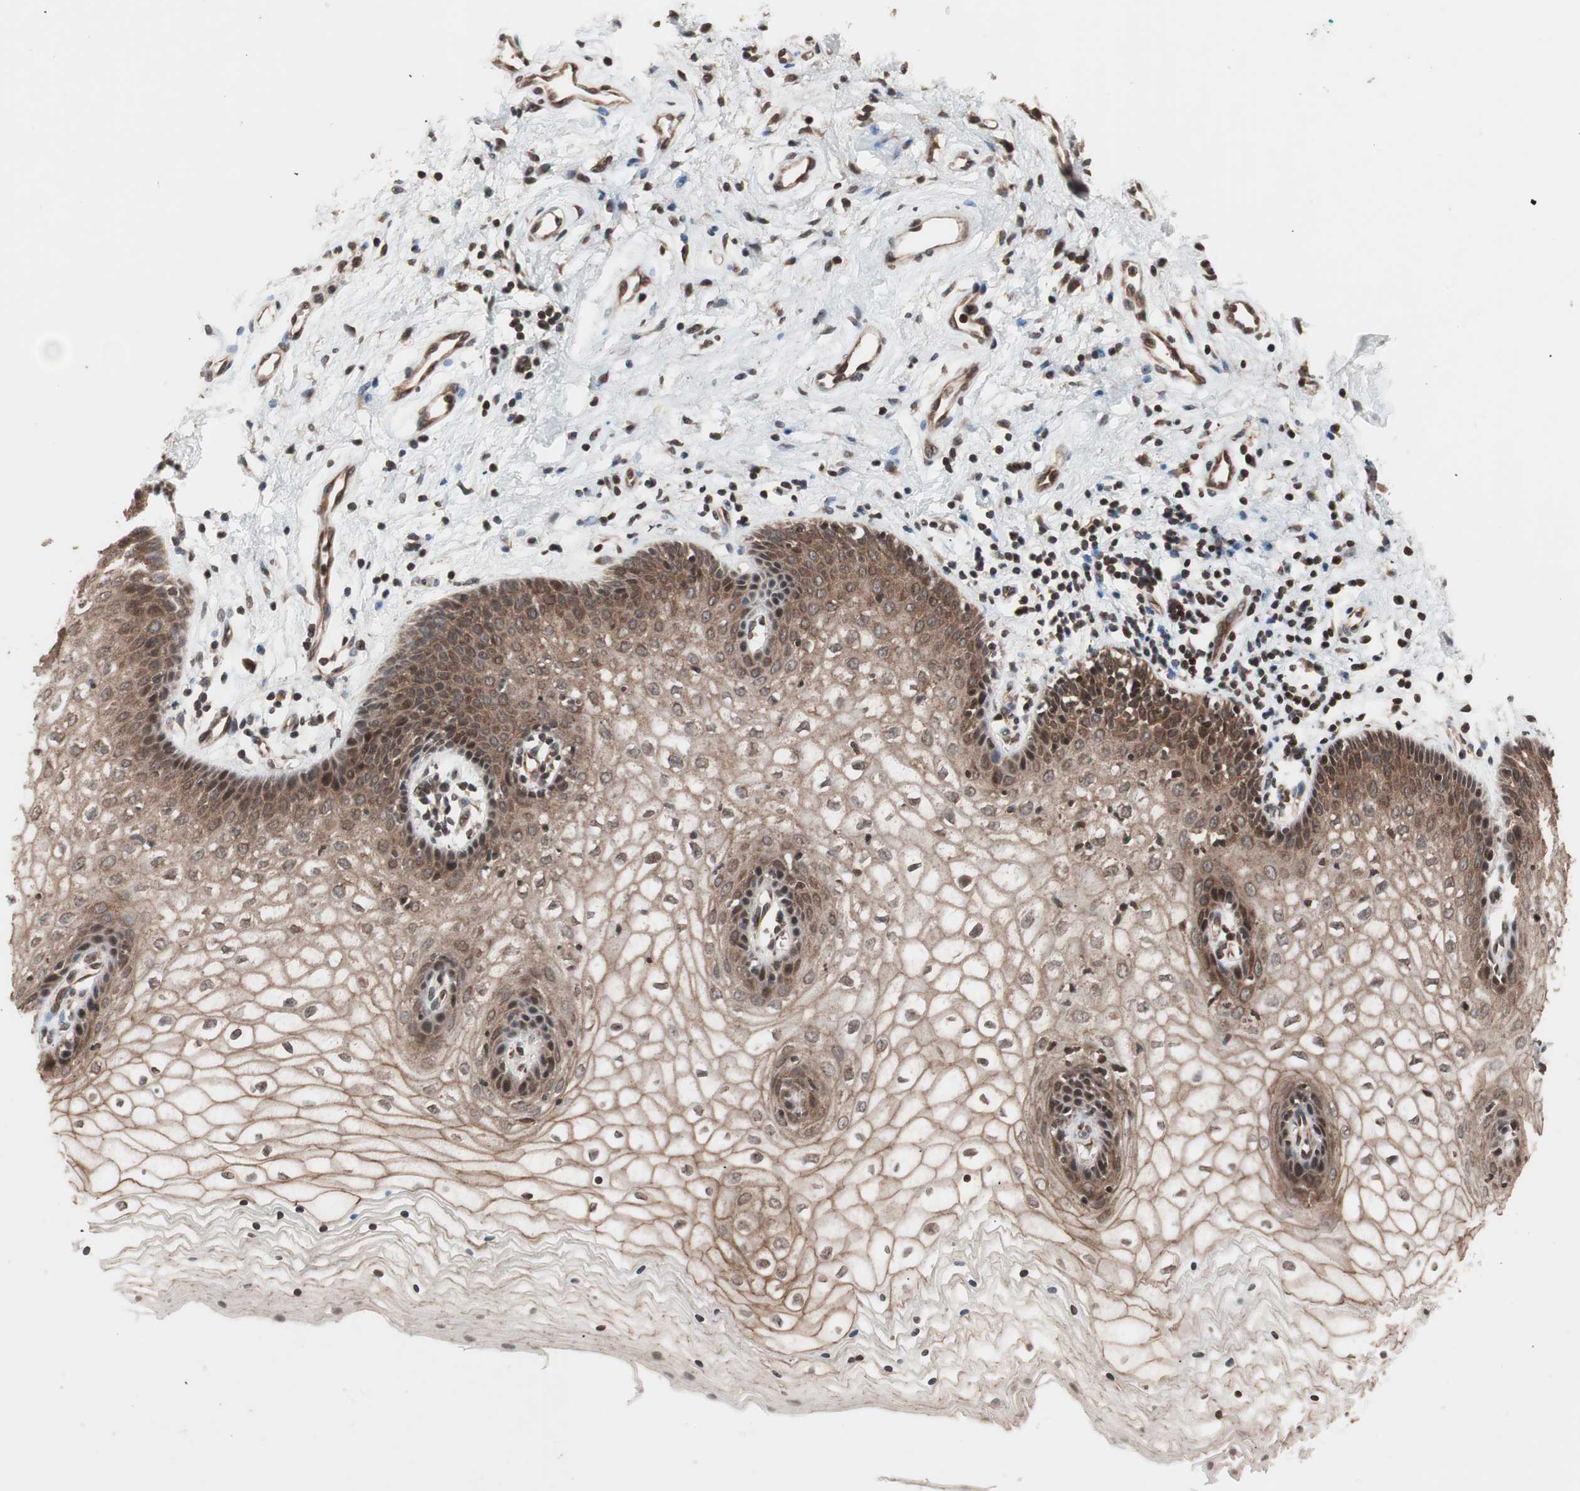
{"staining": {"intensity": "moderate", "quantity": ">75%", "location": "cytoplasmic/membranous"}, "tissue": "vagina", "cell_type": "Squamous epithelial cells", "image_type": "normal", "snomed": [{"axis": "morphology", "description": "Normal tissue, NOS"}, {"axis": "topography", "description": "Vagina"}], "caption": "Protein expression analysis of unremarkable vagina reveals moderate cytoplasmic/membranous expression in about >75% of squamous epithelial cells.", "gene": "ZFC3H1", "patient": {"sex": "female", "age": 34}}